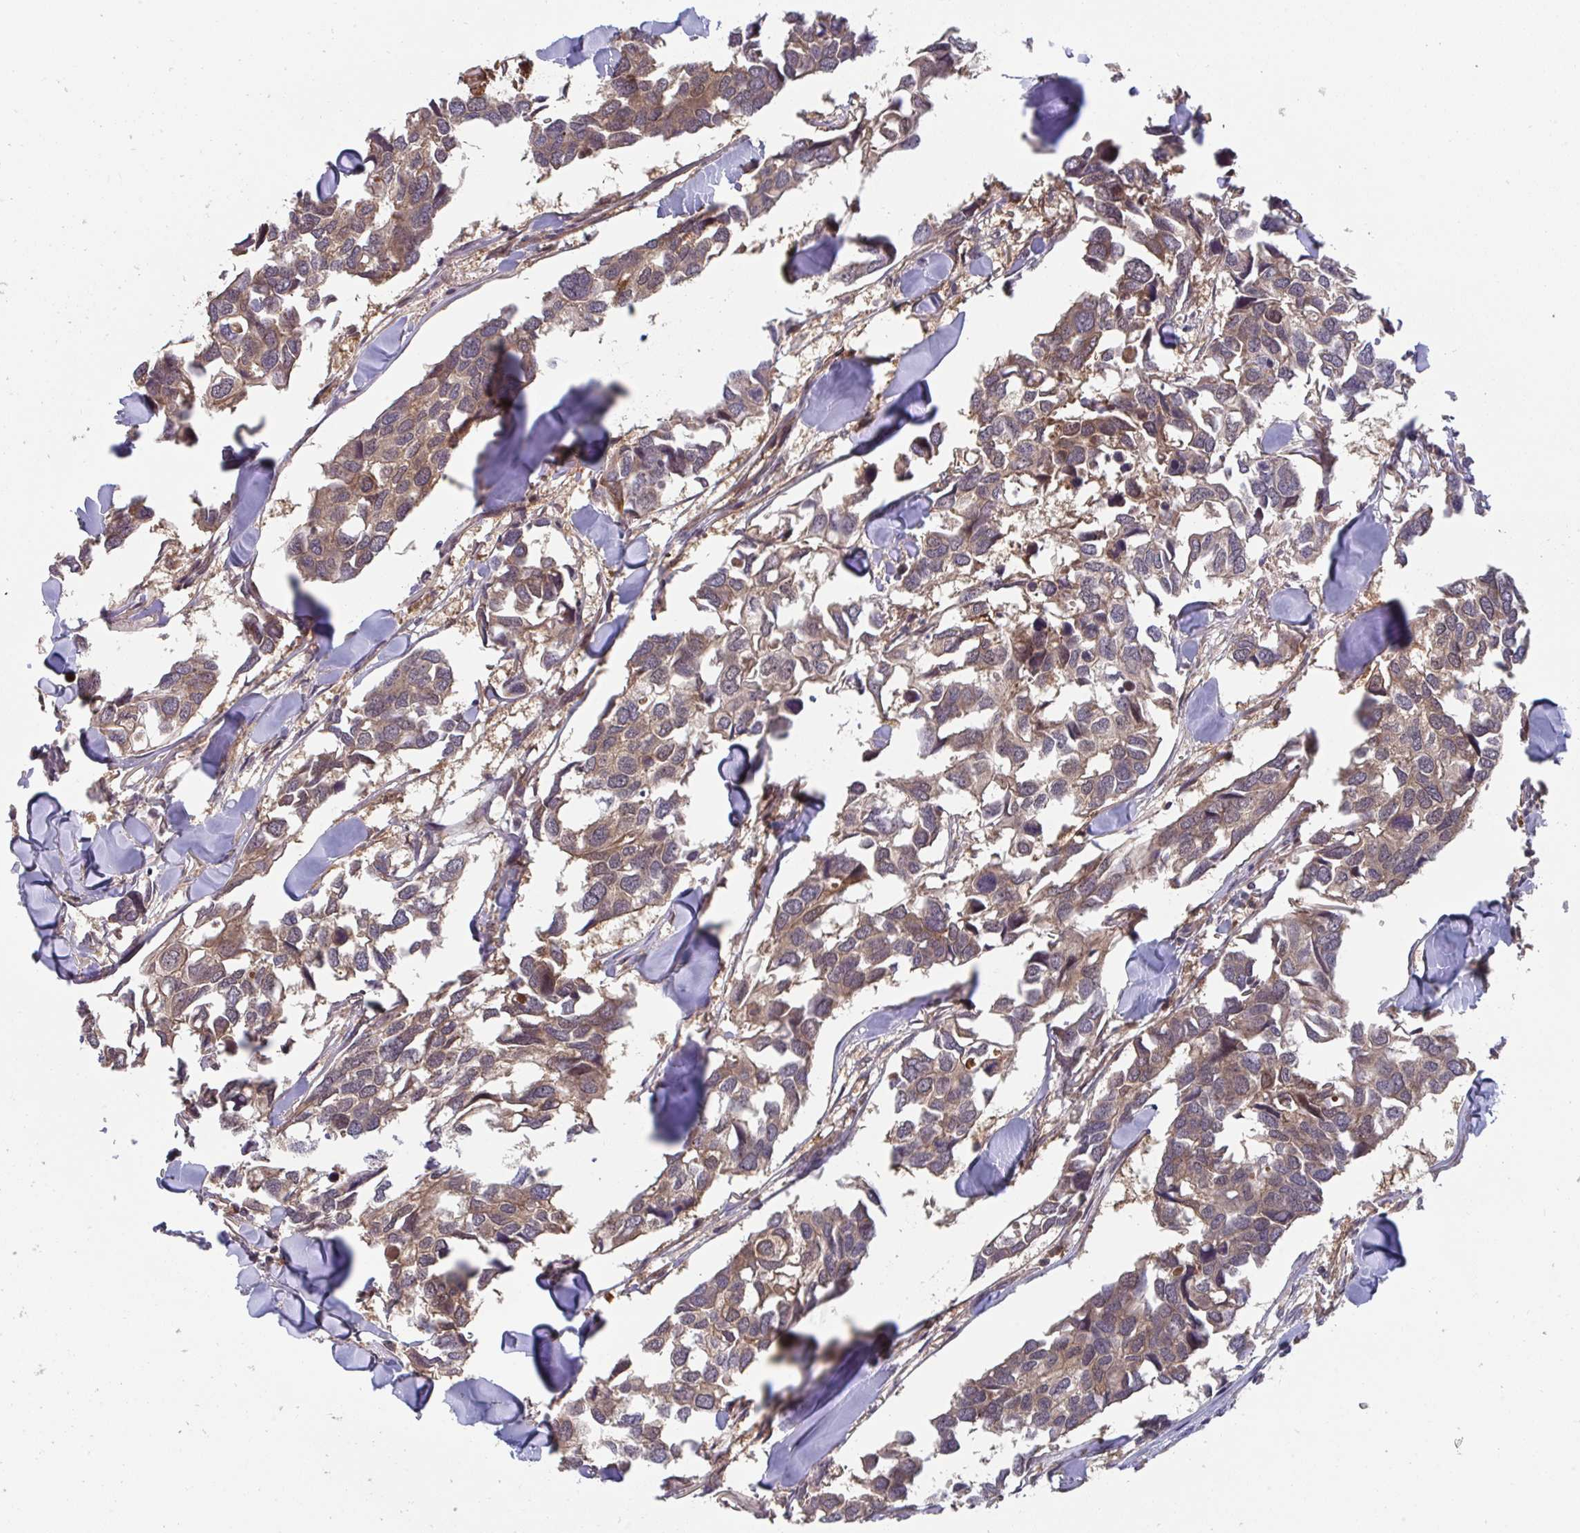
{"staining": {"intensity": "weak", "quantity": ">75%", "location": "cytoplasmic/membranous,nuclear"}, "tissue": "breast cancer", "cell_type": "Tumor cells", "image_type": "cancer", "snomed": [{"axis": "morphology", "description": "Duct carcinoma"}, {"axis": "topography", "description": "Breast"}], "caption": "Invasive ductal carcinoma (breast) stained for a protein displays weak cytoplasmic/membranous and nuclear positivity in tumor cells.", "gene": "TIGAR", "patient": {"sex": "female", "age": 83}}